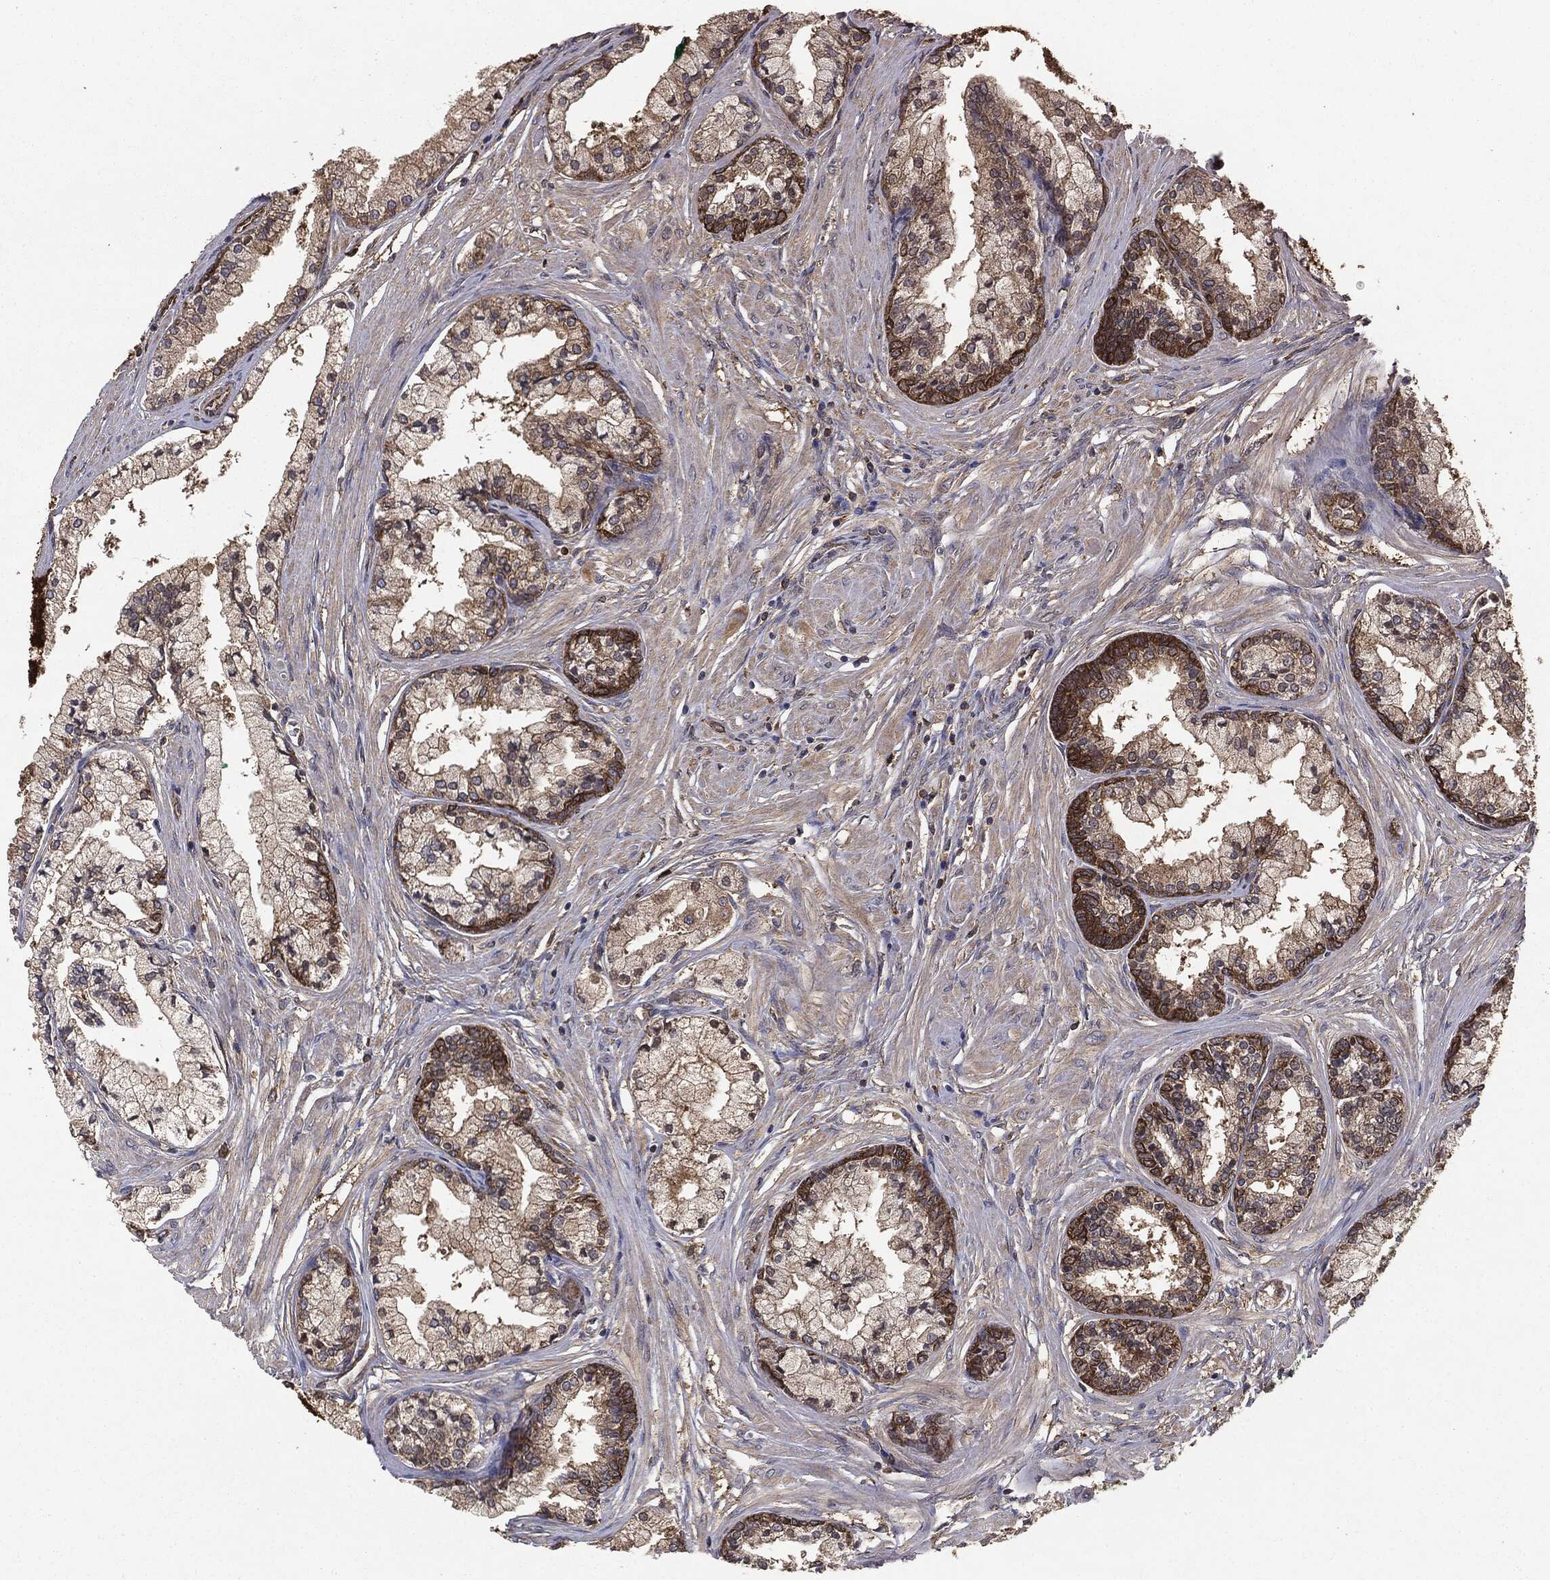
{"staining": {"intensity": "moderate", "quantity": "25%-75%", "location": "cytoplasmic/membranous"}, "tissue": "prostate cancer", "cell_type": "Tumor cells", "image_type": "cancer", "snomed": [{"axis": "morphology", "description": "Adenocarcinoma, High grade"}, {"axis": "topography", "description": "Prostate"}], "caption": "Immunohistochemical staining of high-grade adenocarcinoma (prostate) shows moderate cytoplasmic/membranous protein positivity in approximately 25%-75% of tumor cells.", "gene": "NME1", "patient": {"sex": "male", "age": 66}}